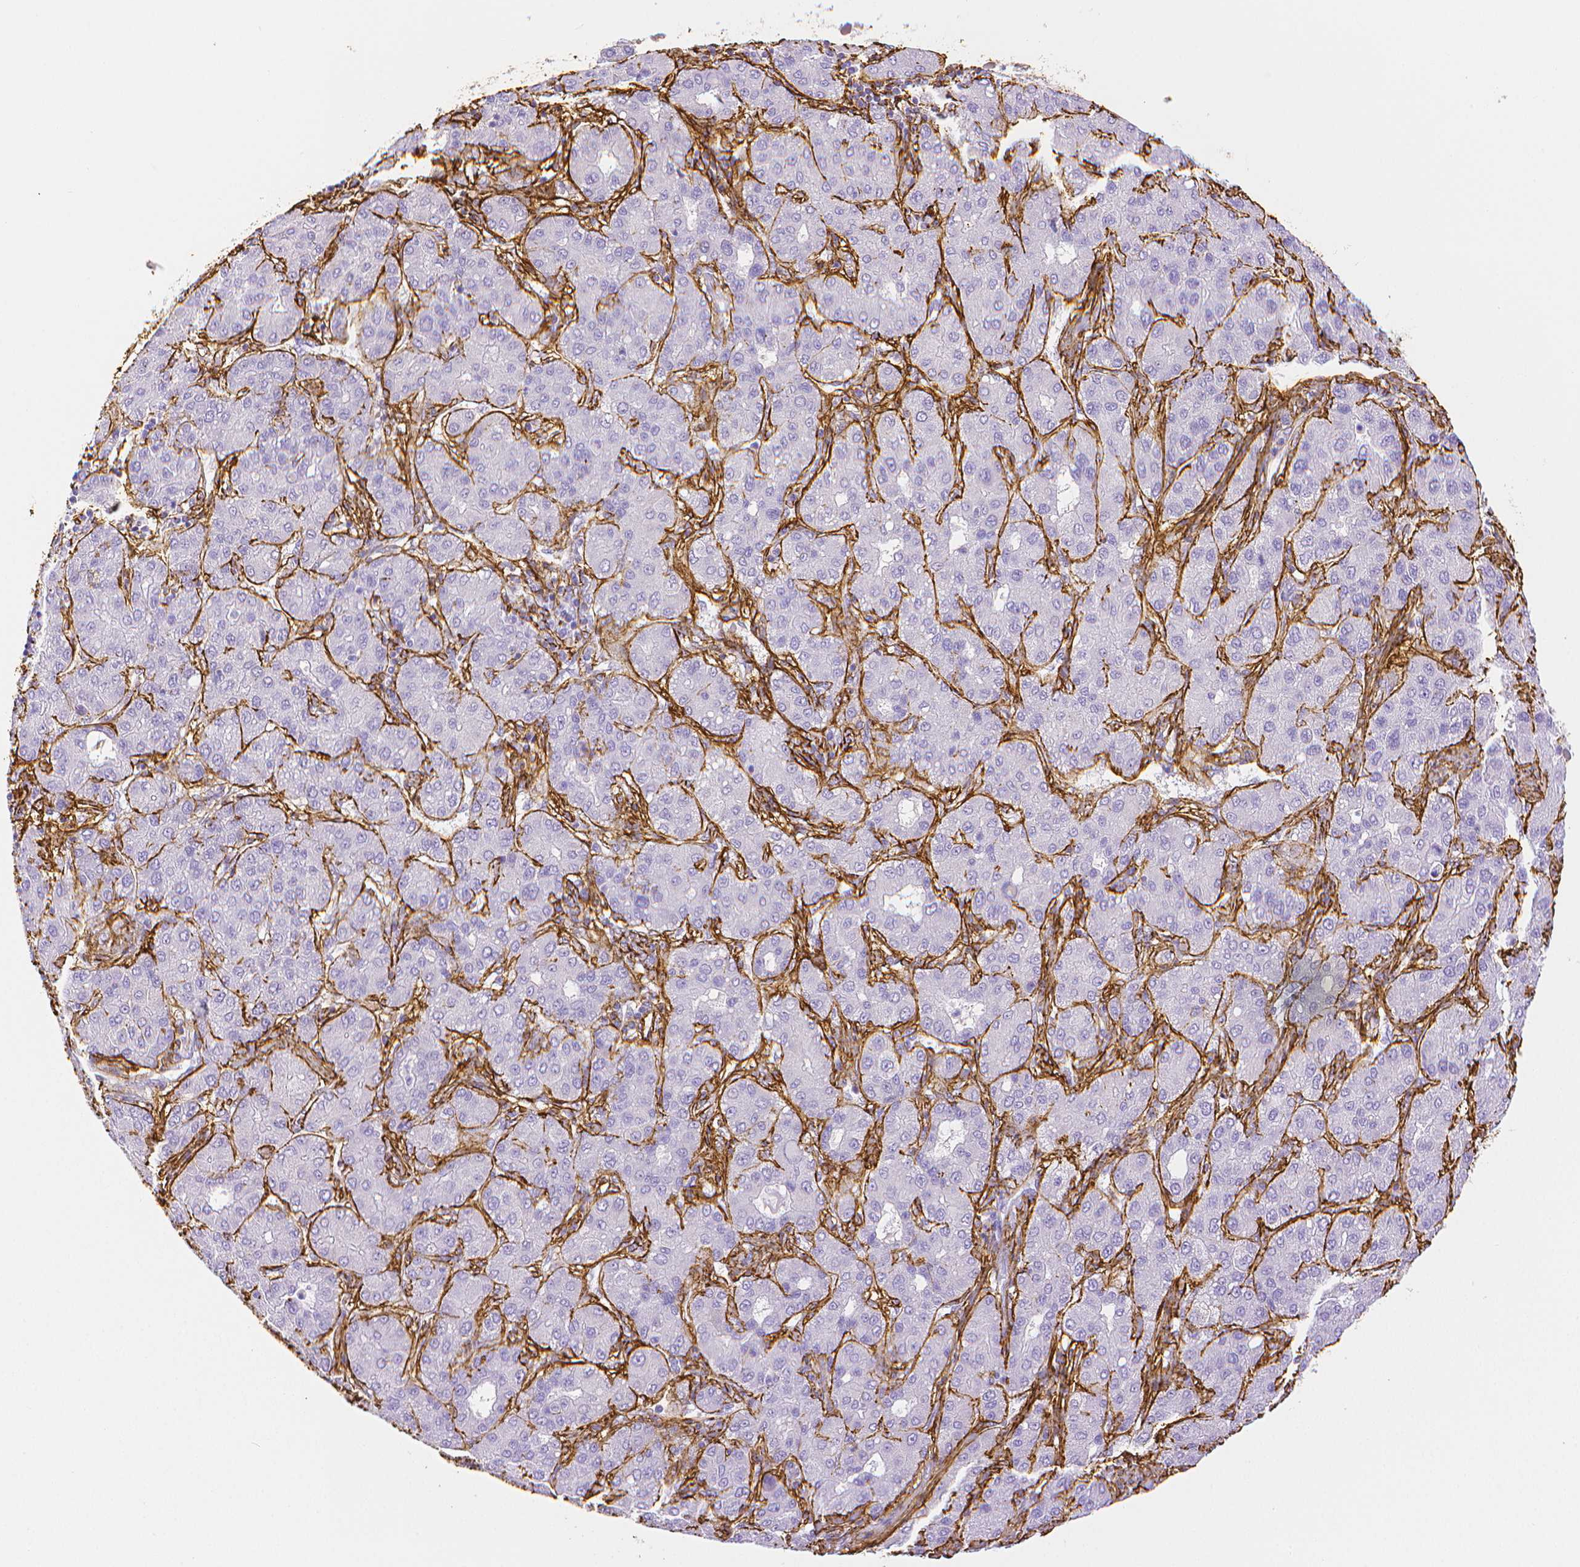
{"staining": {"intensity": "negative", "quantity": "none", "location": "none"}, "tissue": "liver cancer", "cell_type": "Tumor cells", "image_type": "cancer", "snomed": [{"axis": "morphology", "description": "Carcinoma, Hepatocellular, NOS"}, {"axis": "topography", "description": "Liver"}], "caption": "A high-resolution image shows immunohistochemistry staining of hepatocellular carcinoma (liver), which shows no significant expression in tumor cells.", "gene": "FBN1", "patient": {"sex": "male", "age": 65}}